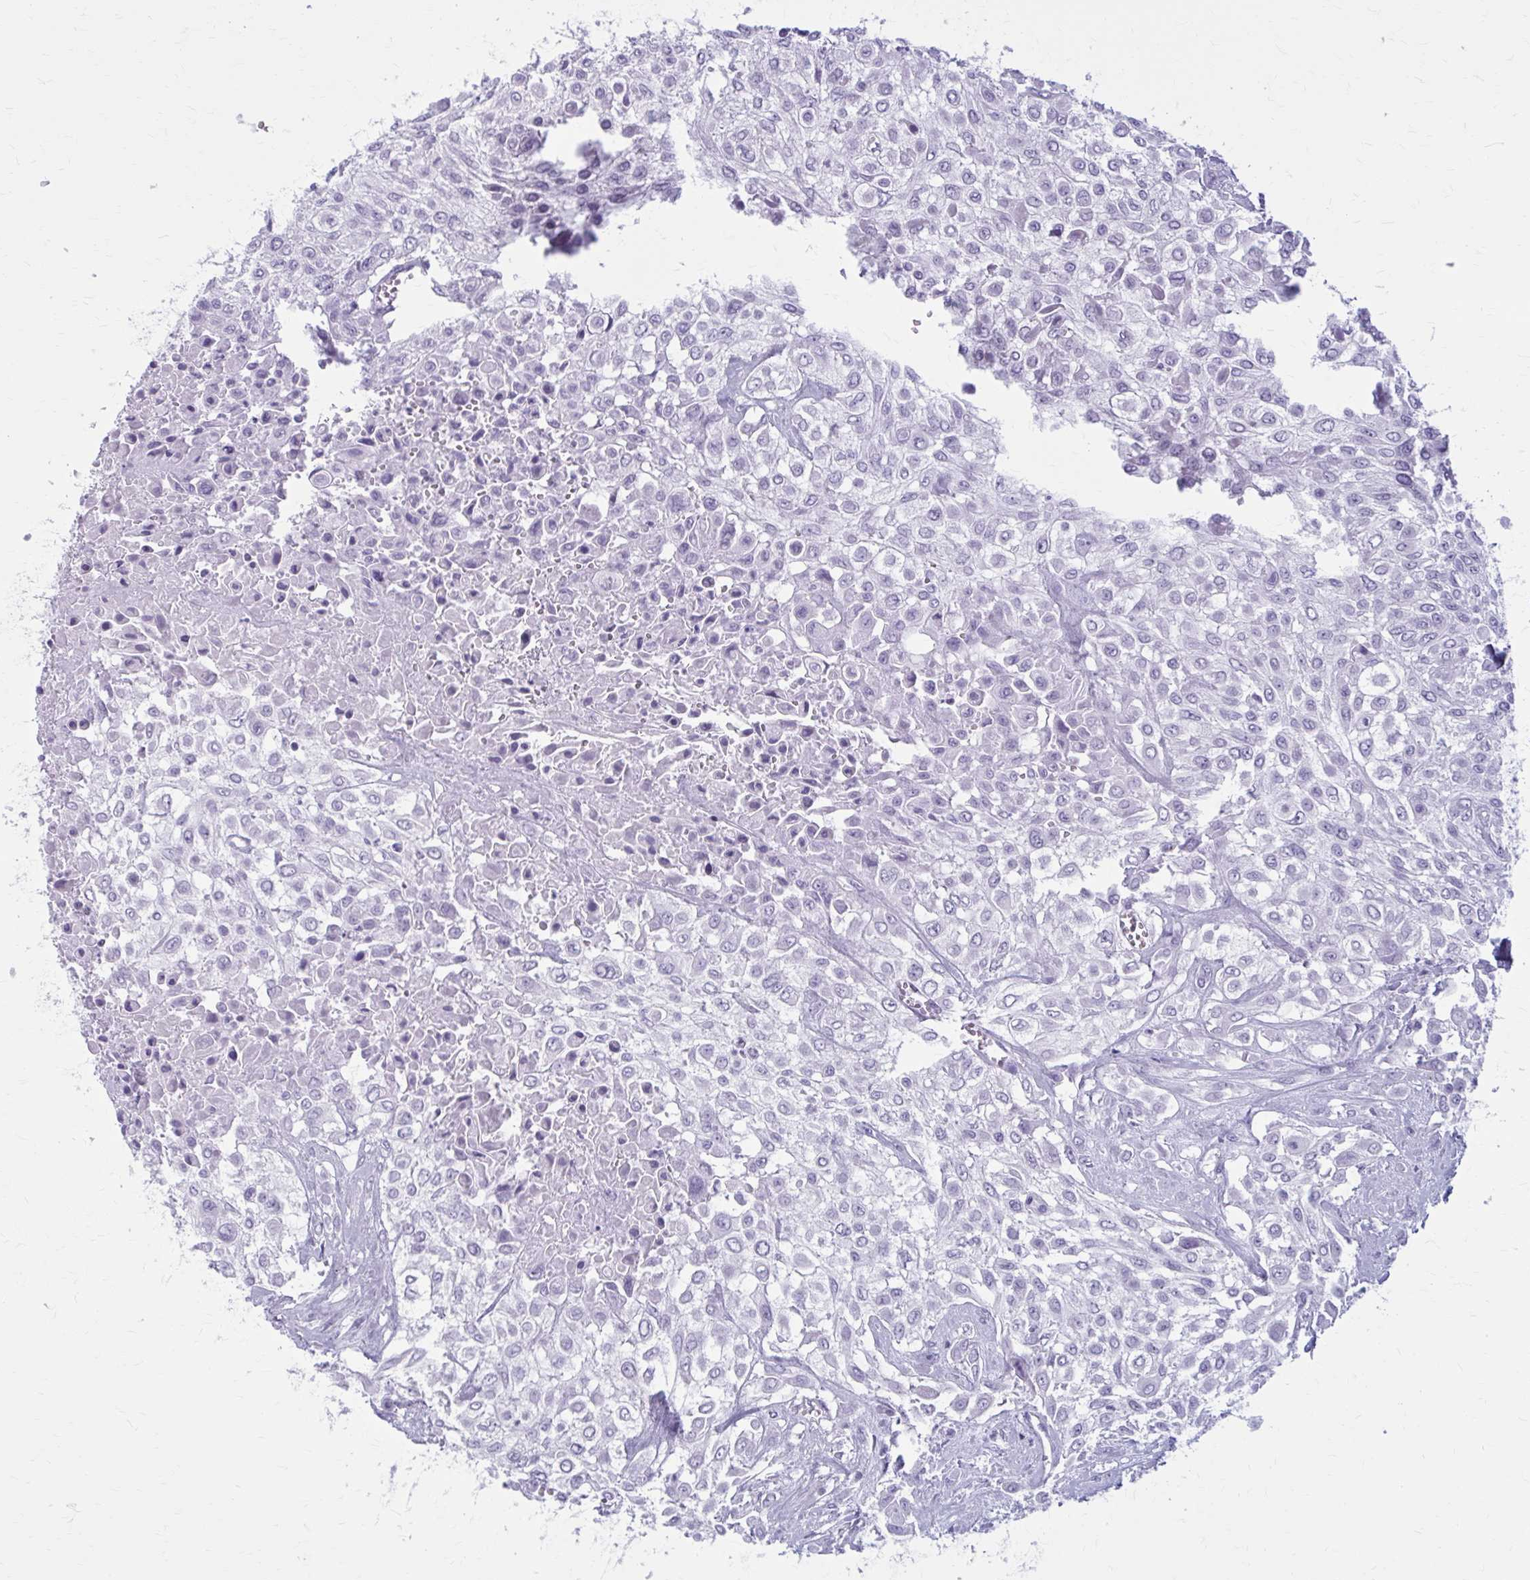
{"staining": {"intensity": "negative", "quantity": "none", "location": "none"}, "tissue": "urothelial cancer", "cell_type": "Tumor cells", "image_type": "cancer", "snomed": [{"axis": "morphology", "description": "Urothelial carcinoma, High grade"}, {"axis": "topography", "description": "Urinary bladder"}], "caption": "Tumor cells are negative for protein expression in human urothelial cancer.", "gene": "ZDHHC7", "patient": {"sex": "male", "age": 57}}